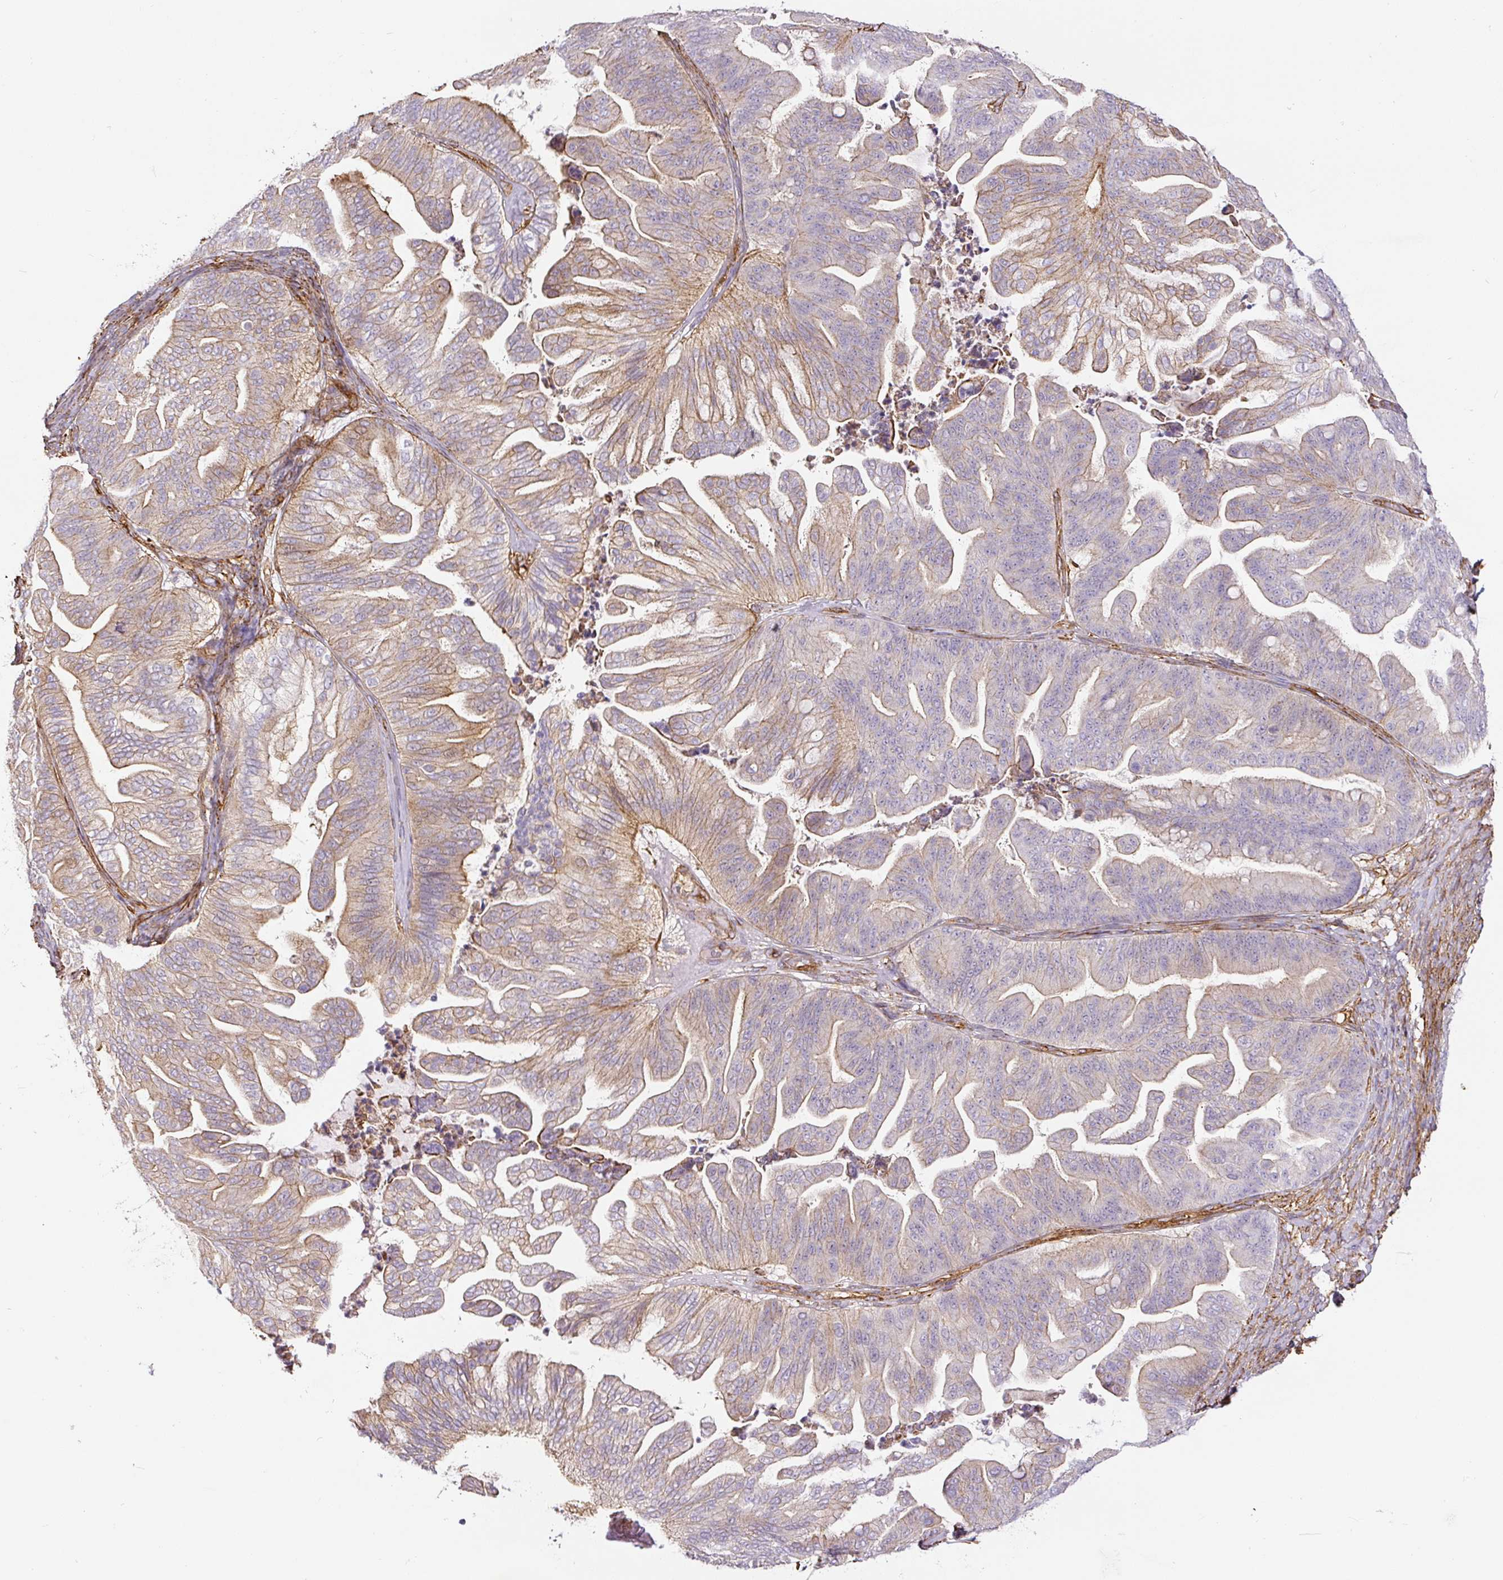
{"staining": {"intensity": "weak", "quantity": "25%-75%", "location": "cytoplasmic/membranous"}, "tissue": "ovarian cancer", "cell_type": "Tumor cells", "image_type": "cancer", "snomed": [{"axis": "morphology", "description": "Cystadenocarcinoma, mucinous, NOS"}, {"axis": "topography", "description": "Ovary"}], "caption": "Ovarian cancer stained for a protein displays weak cytoplasmic/membranous positivity in tumor cells.", "gene": "MYL12A", "patient": {"sex": "female", "age": 67}}